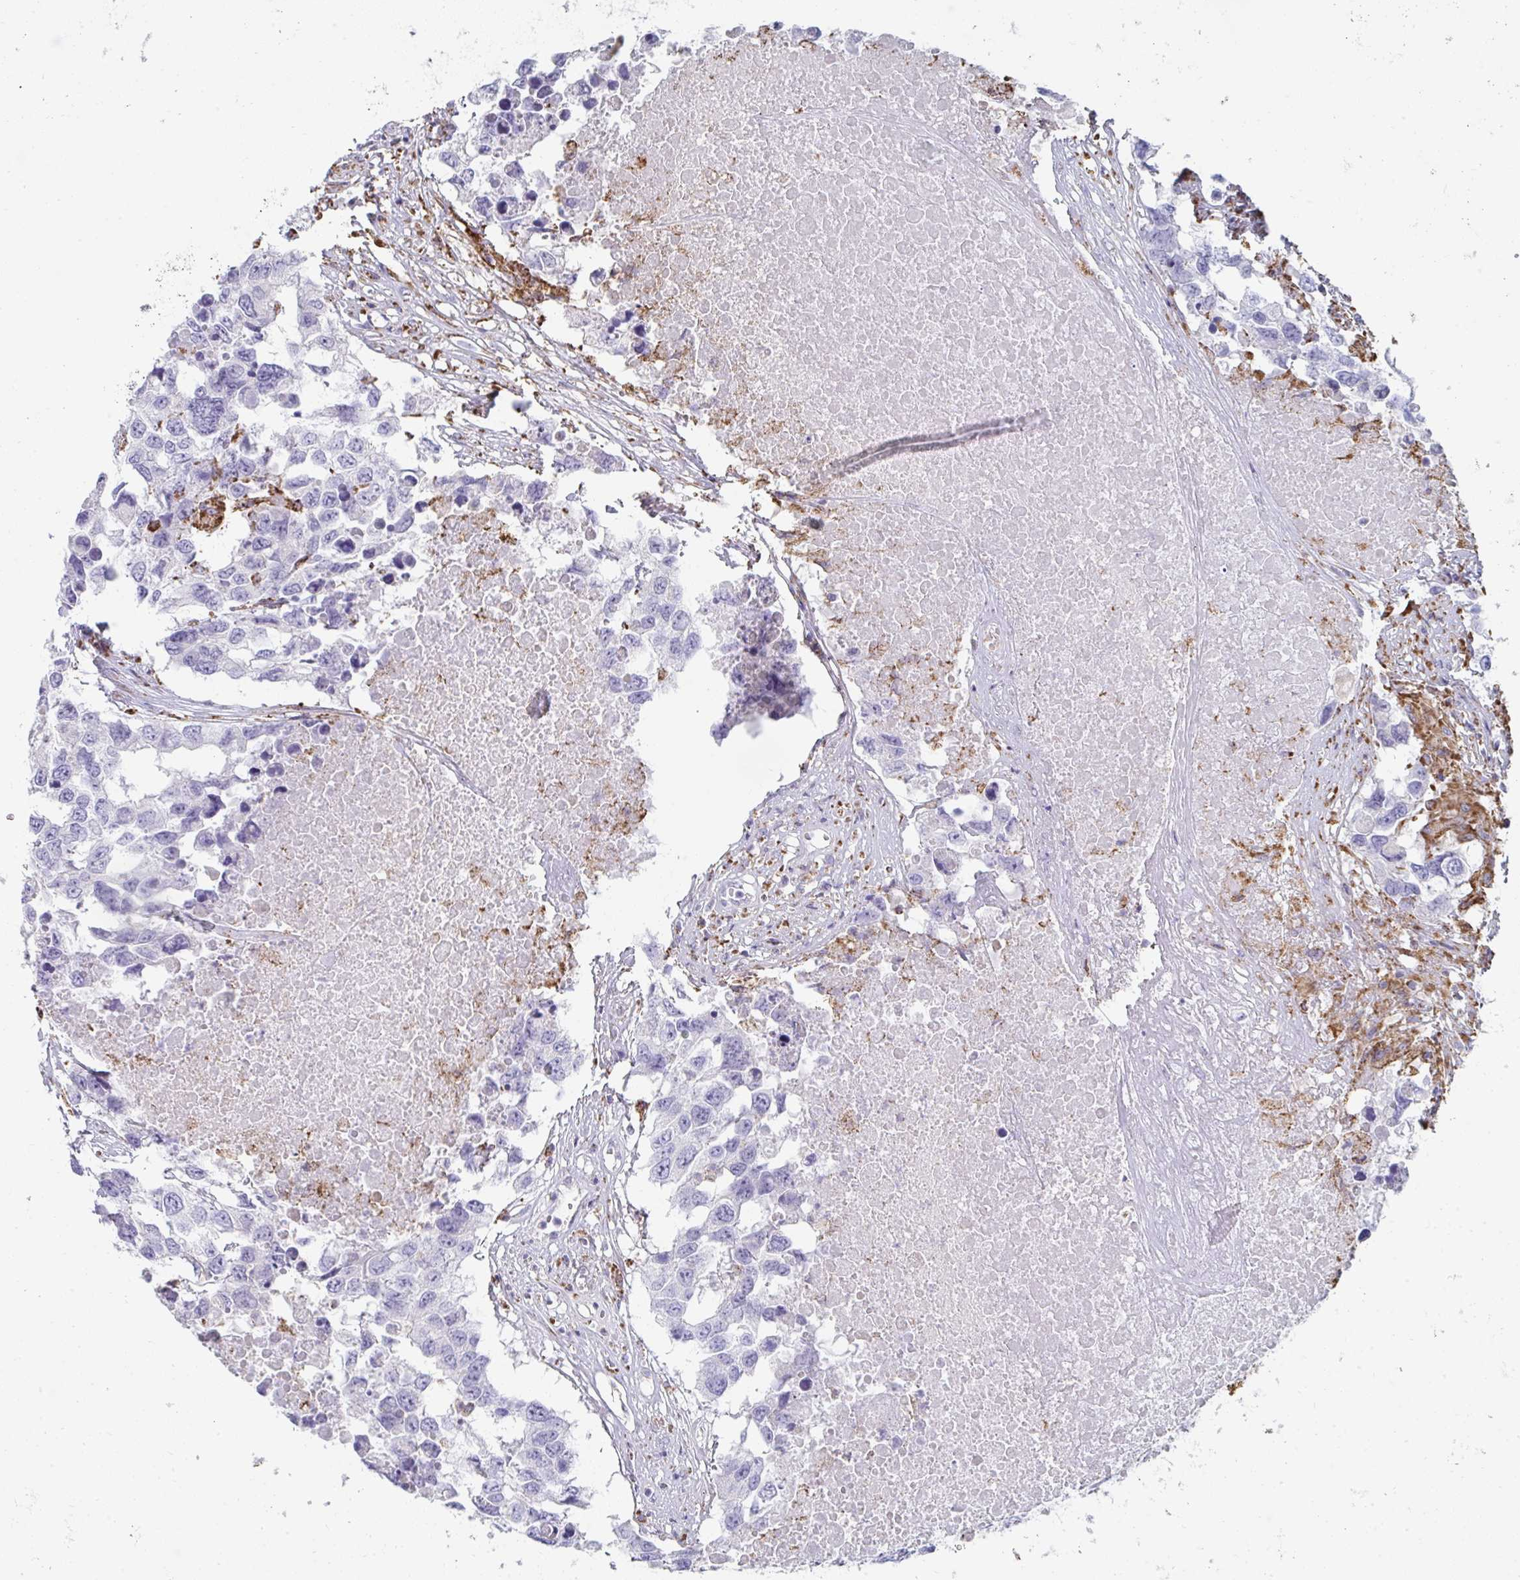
{"staining": {"intensity": "negative", "quantity": "none", "location": "none"}, "tissue": "testis cancer", "cell_type": "Tumor cells", "image_type": "cancer", "snomed": [{"axis": "morphology", "description": "Carcinoma, Embryonal, NOS"}, {"axis": "topography", "description": "Testis"}], "caption": "Protein analysis of testis cancer exhibits no significant staining in tumor cells. (Stains: DAB immunohistochemistry with hematoxylin counter stain, Microscopy: brightfield microscopy at high magnification).", "gene": "MGAM2", "patient": {"sex": "male", "age": 83}}